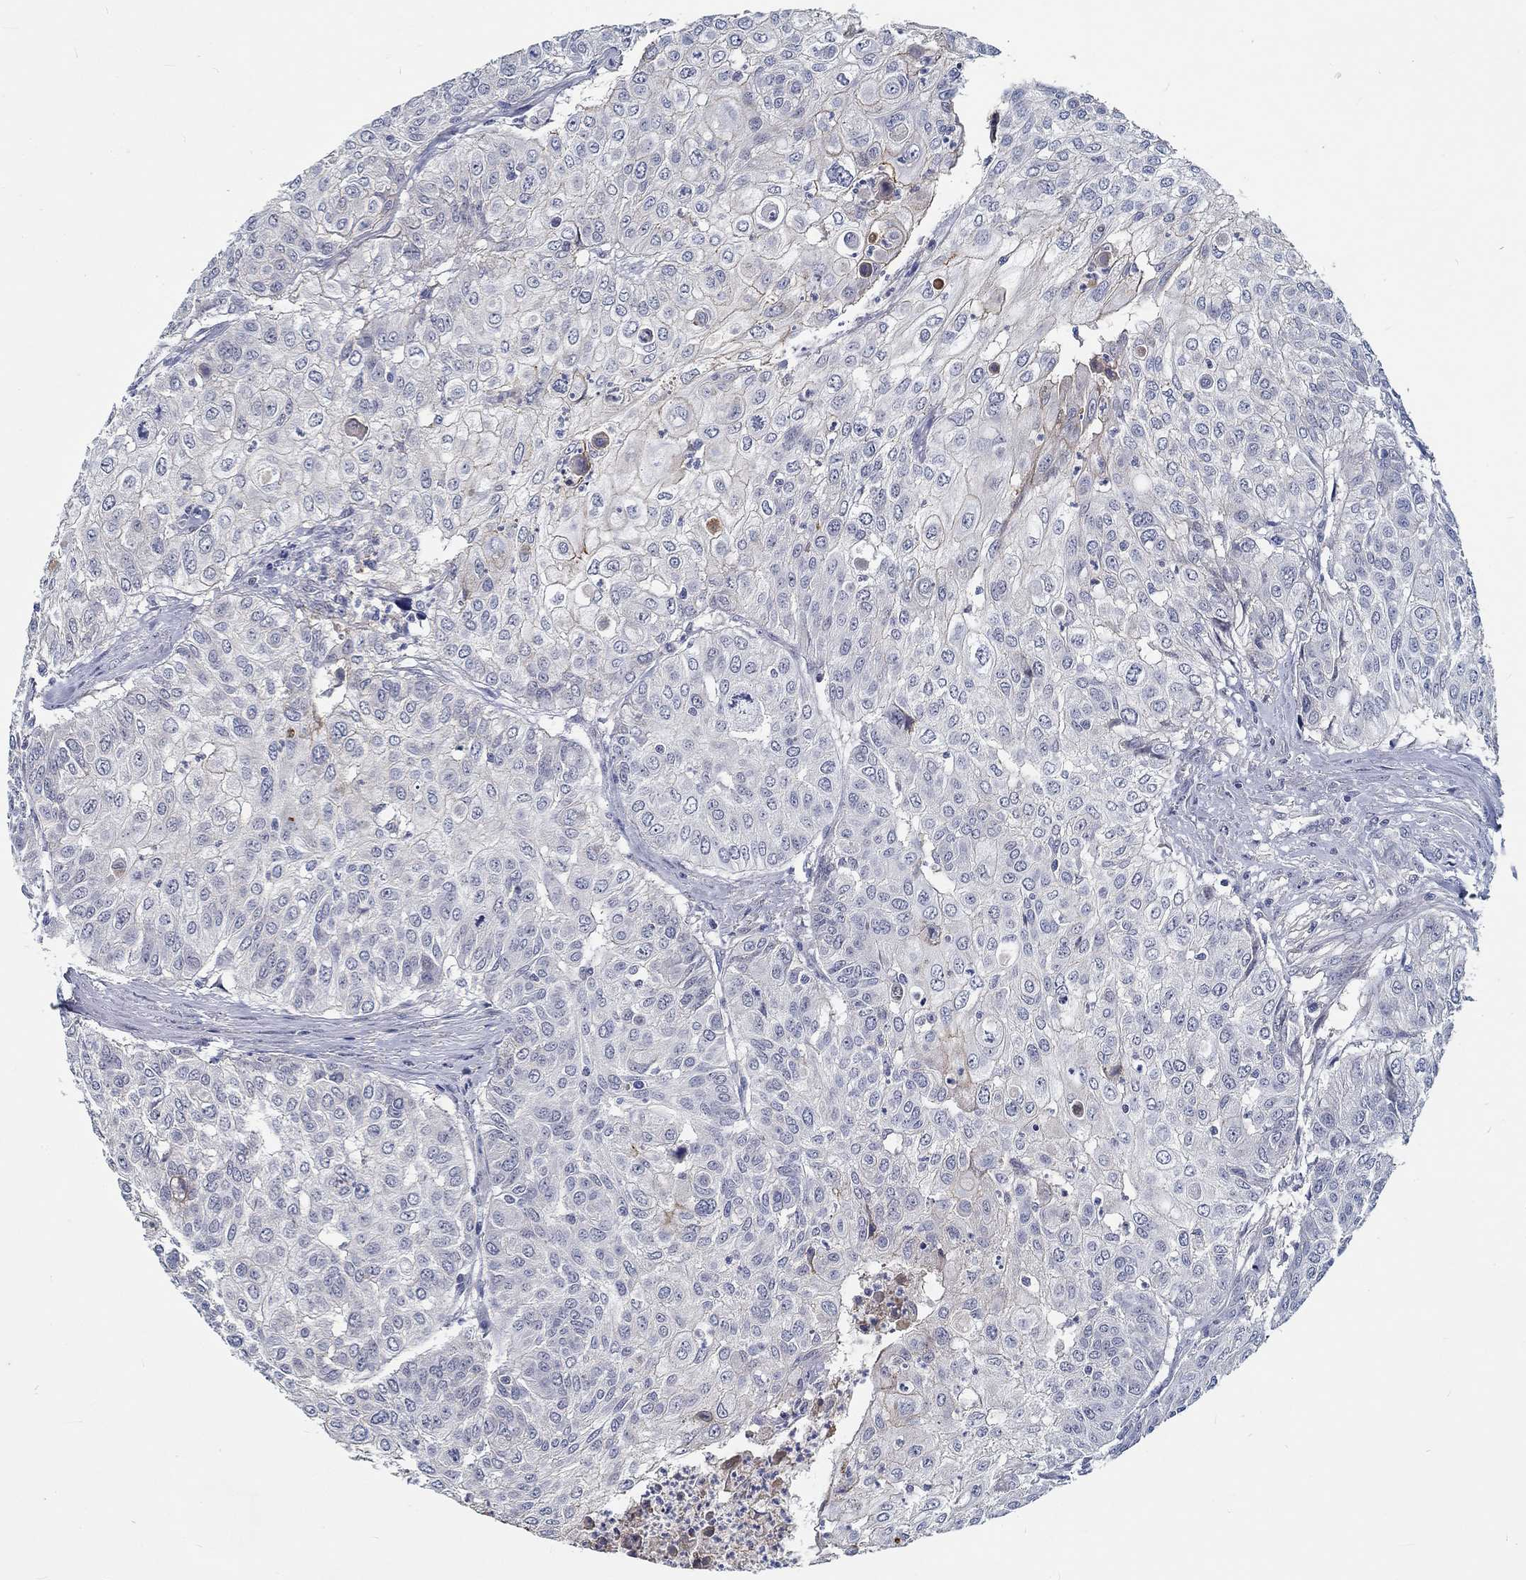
{"staining": {"intensity": "negative", "quantity": "none", "location": "none"}, "tissue": "urothelial cancer", "cell_type": "Tumor cells", "image_type": "cancer", "snomed": [{"axis": "morphology", "description": "Urothelial carcinoma, High grade"}, {"axis": "topography", "description": "Urinary bladder"}], "caption": "Tumor cells are negative for protein expression in human urothelial cancer.", "gene": "MYBPC1", "patient": {"sex": "female", "age": 79}}